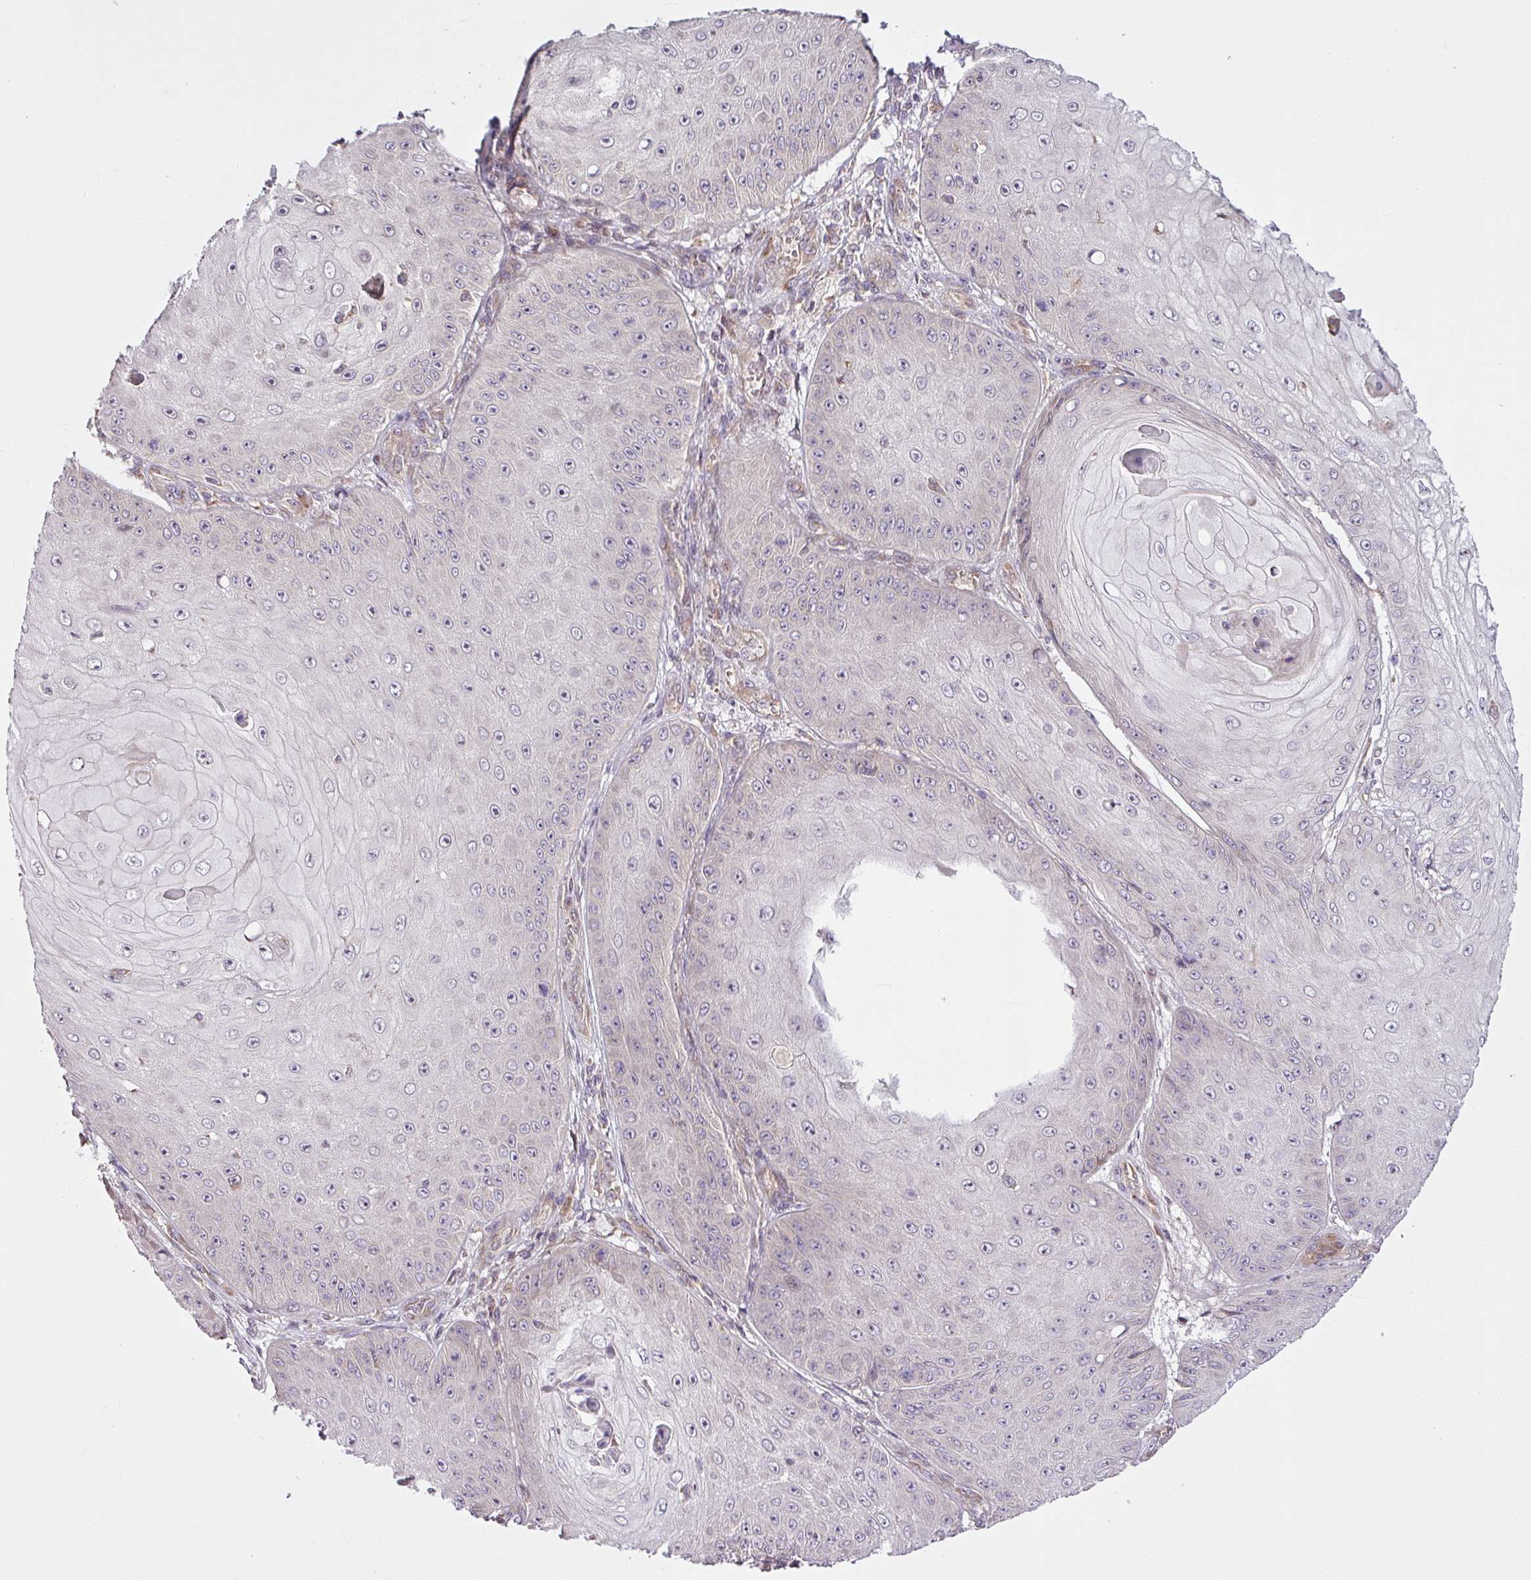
{"staining": {"intensity": "negative", "quantity": "none", "location": "none"}, "tissue": "skin cancer", "cell_type": "Tumor cells", "image_type": "cancer", "snomed": [{"axis": "morphology", "description": "Squamous cell carcinoma, NOS"}, {"axis": "topography", "description": "Skin"}], "caption": "High magnification brightfield microscopy of skin cancer (squamous cell carcinoma) stained with DAB (brown) and counterstained with hematoxylin (blue): tumor cells show no significant positivity.", "gene": "COX18", "patient": {"sex": "male", "age": 70}}